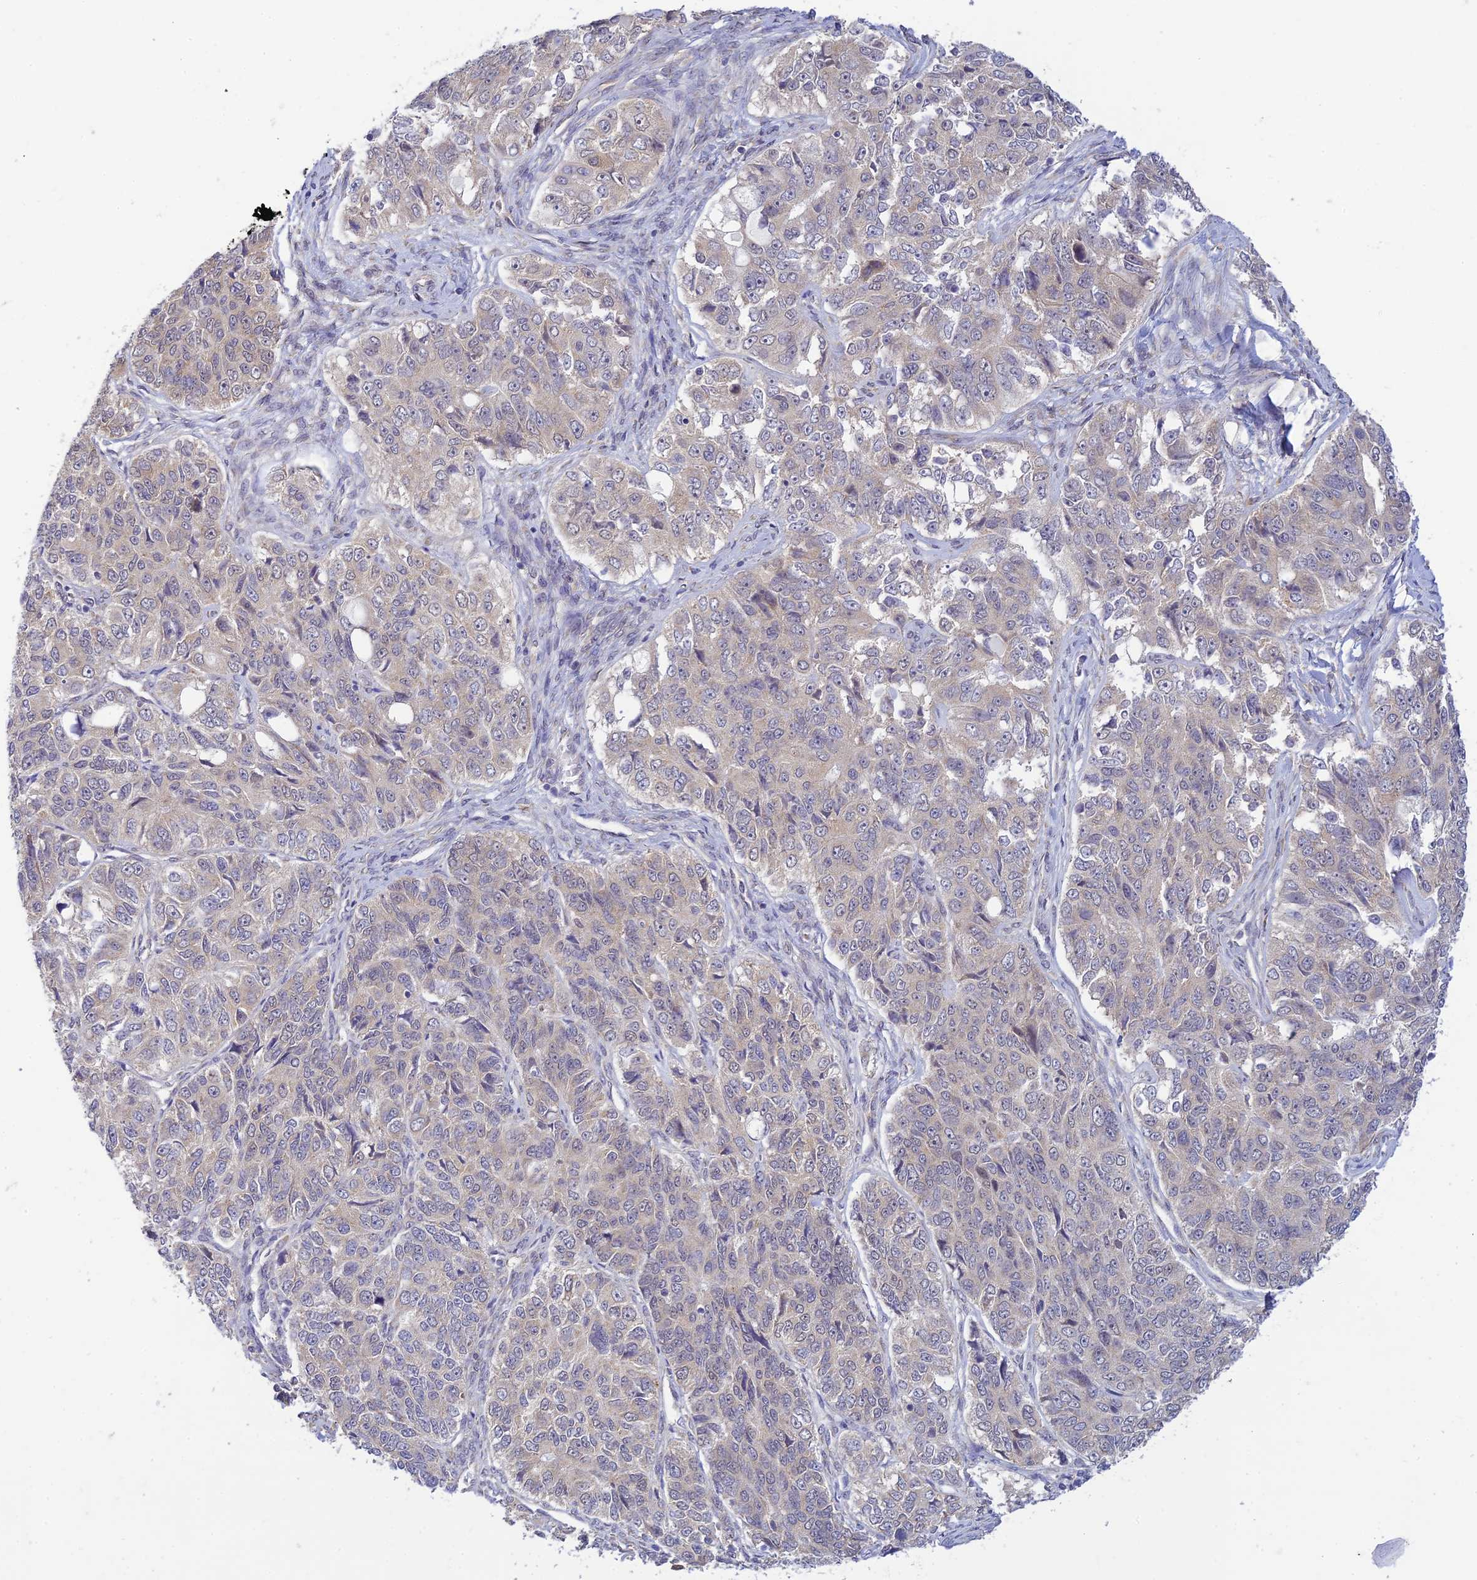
{"staining": {"intensity": "negative", "quantity": "none", "location": "none"}, "tissue": "ovarian cancer", "cell_type": "Tumor cells", "image_type": "cancer", "snomed": [{"axis": "morphology", "description": "Carcinoma, endometroid"}, {"axis": "topography", "description": "Ovary"}], "caption": "Immunohistochemistry of human ovarian endometroid carcinoma displays no positivity in tumor cells. (DAB (3,3'-diaminobenzidine) IHC with hematoxylin counter stain).", "gene": "SKIC8", "patient": {"sex": "female", "age": 51}}